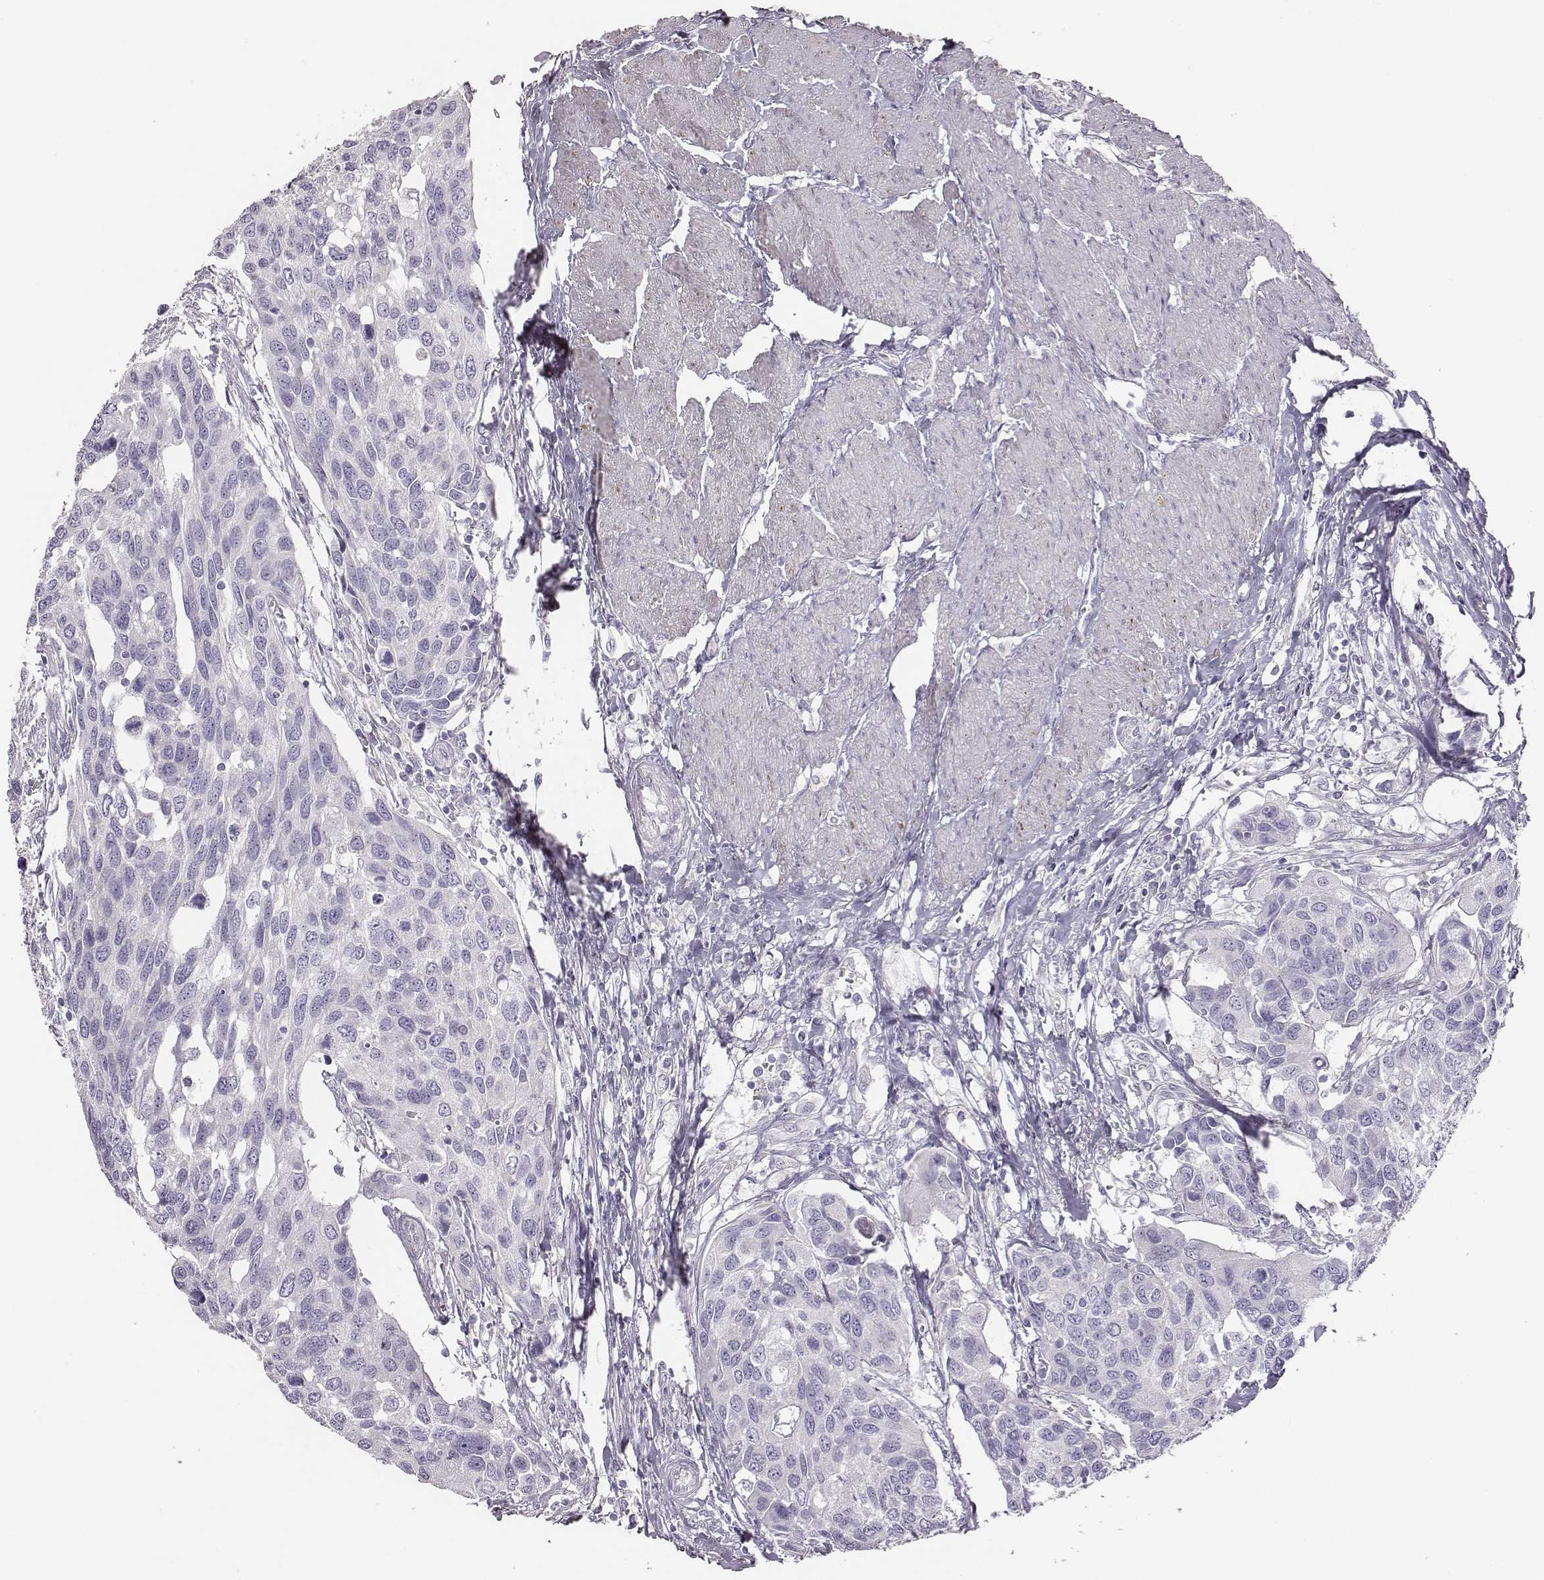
{"staining": {"intensity": "negative", "quantity": "none", "location": "none"}, "tissue": "urothelial cancer", "cell_type": "Tumor cells", "image_type": "cancer", "snomed": [{"axis": "morphology", "description": "Urothelial carcinoma, High grade"}, {"axis": "topography", "description": "Urinary bladder"}], "caption": "Immunohistochemistry (IHC) photomicrograph of urothelial cancer stained for a protein (brown), which reveals no expression in tumor cells. (DAB immunohistochemistry (IHC) with hematoxylin counter stain).", "gene": "GUCA1A", "patient": {"sex": "male", "age": 60}}